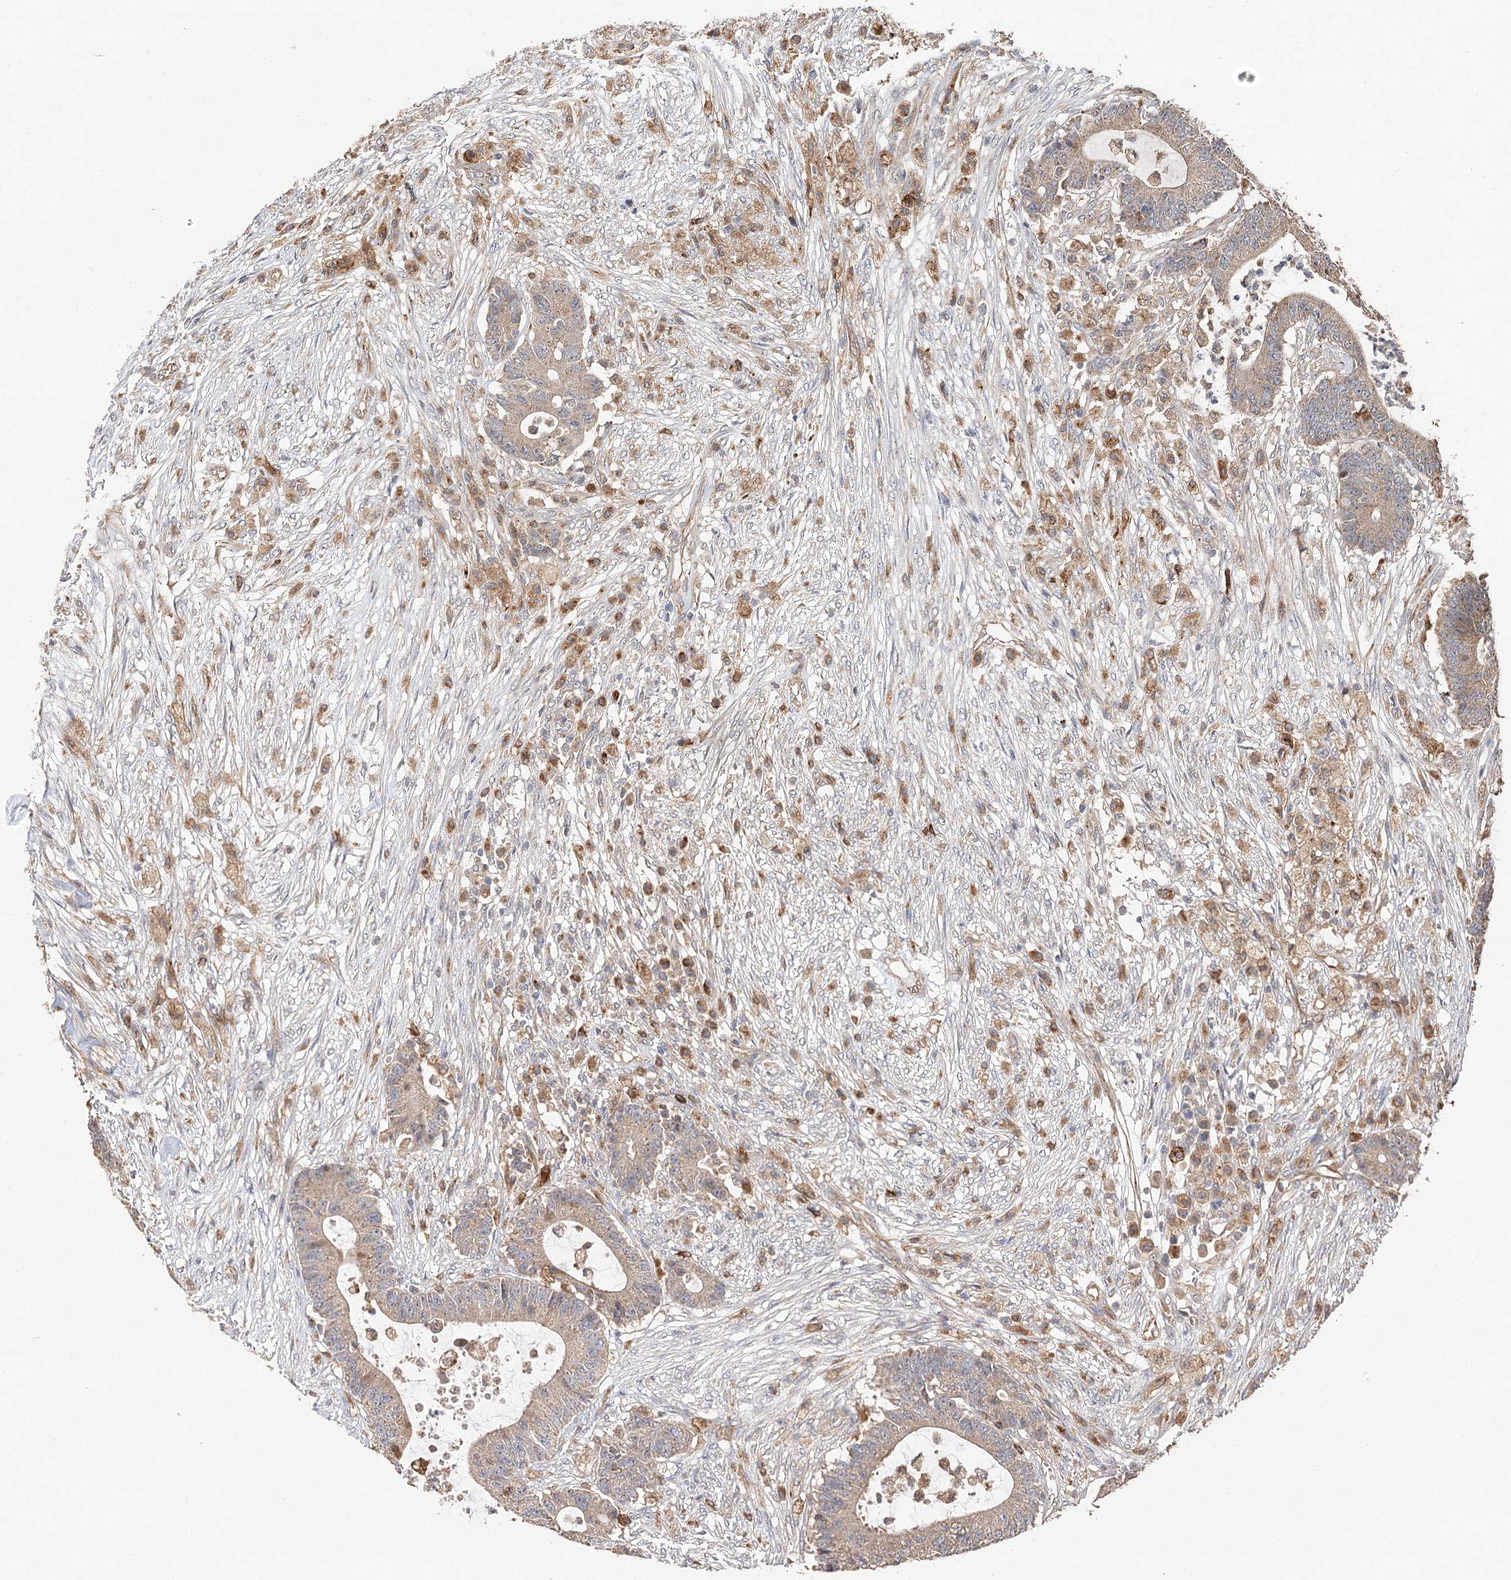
{"staining": {"intensity": "weak", "quantity": ">75%", "location": "cytoplasmic/membranous"}, "tissue": "colorectal cancer", "cell_type": "Tumor cells", "image_type": "cancer", "snomed": [{"axis": "morphology", "description": "Adenocarcinoma, NOS"}, {"axis": "topography", "description": "Colon"}], "caption": "About >75% of tumor cells in human colorectal adenocarcinoma reveal weak cytoplasmic/membranous protein expression as visualized by brown immunohistochemical staining.", "gene": "DMXL1", "patient": {"sex": "female", "age": 84}}